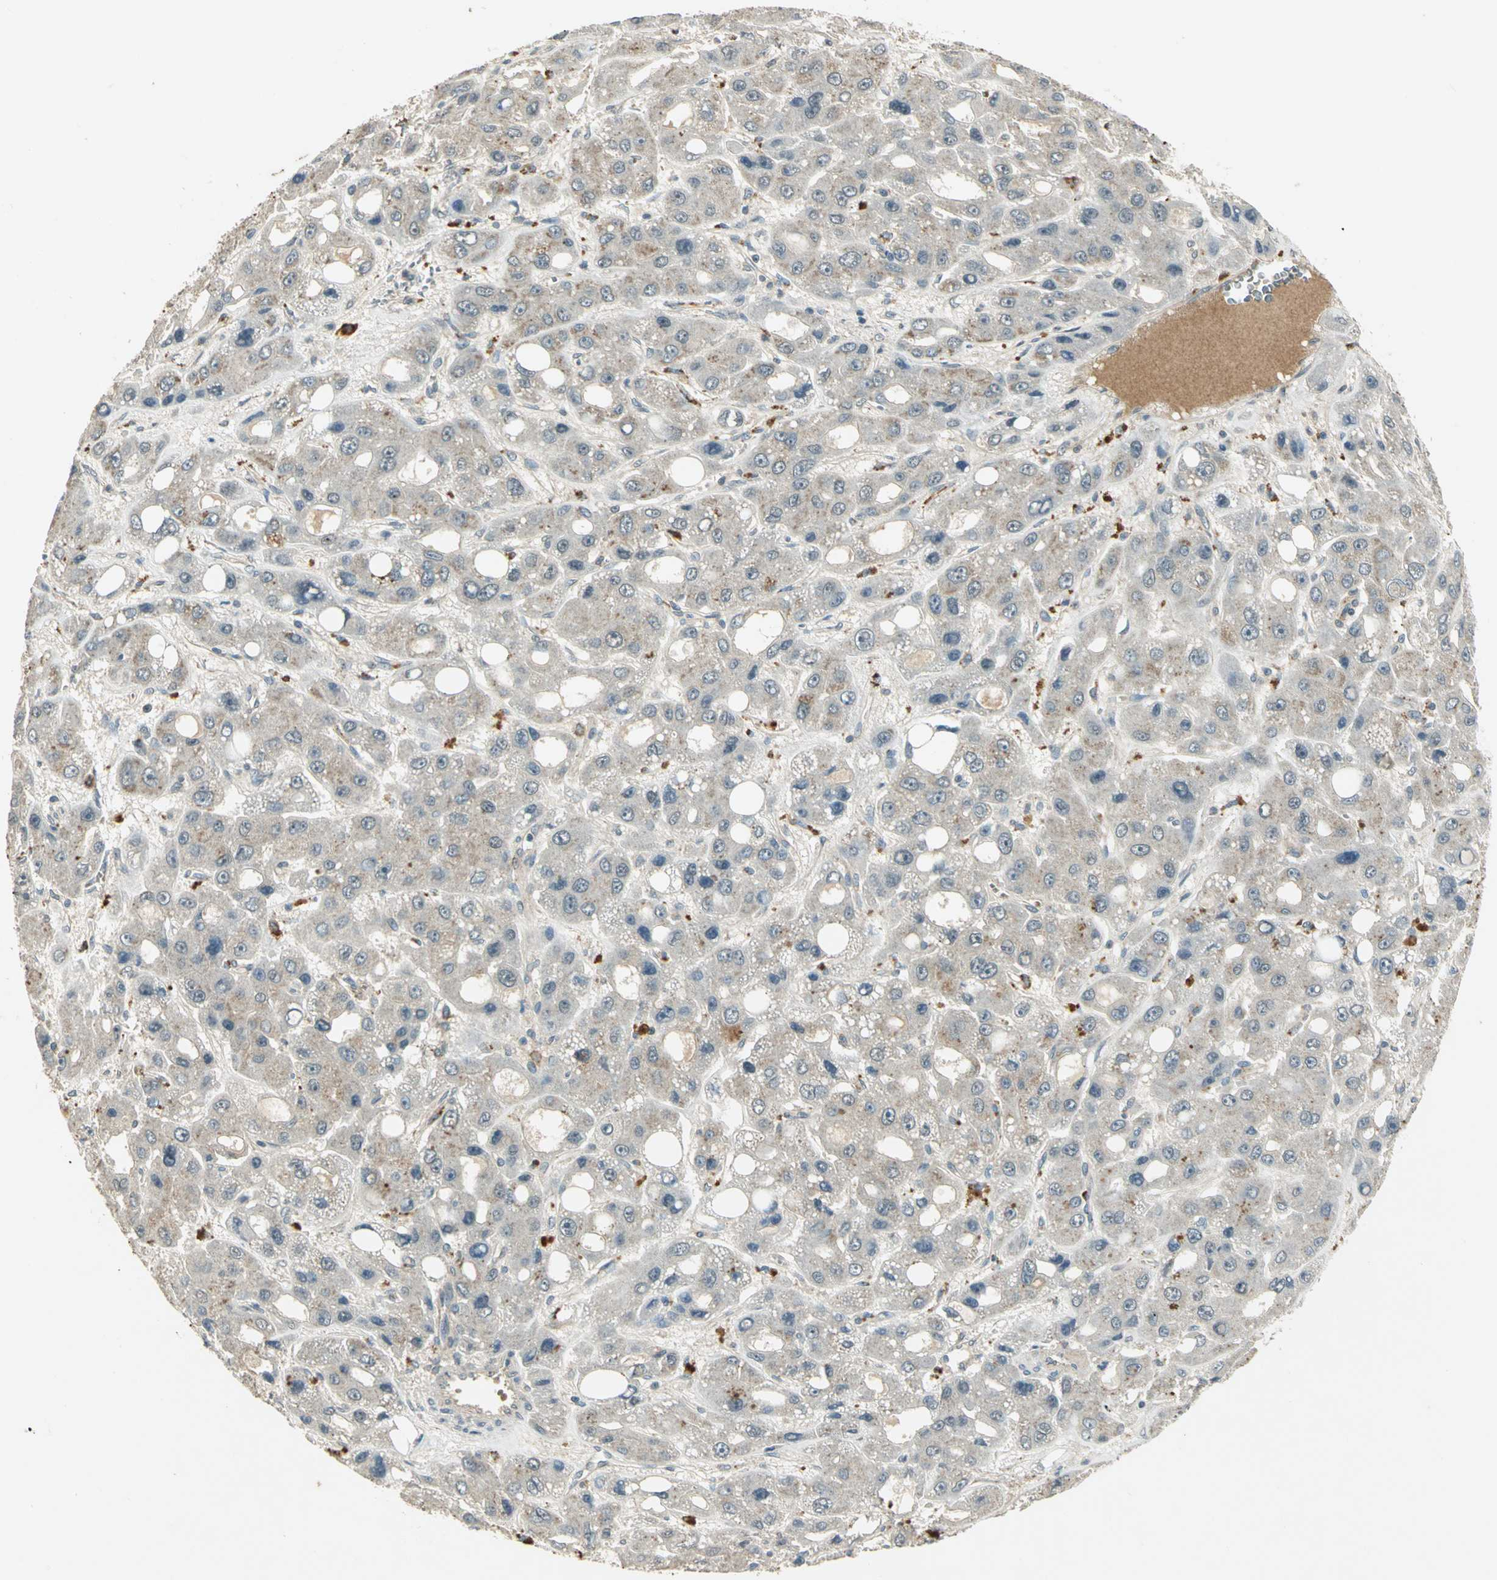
{"staining": {"intensity": "negative", "quantity": "none", "location": "none"}, "tissue": "liver cancer", "cell_type": "Tumor cells", "image_type": "cancer", "snomed": [{"axis": "morphology", "description": "Carcinoma, Hepatocellular, NOS"}, {"axis": "topography", "description": "Liver"}], "caption": "Tumor cells show no significant protein positivity in liver cancer (hepatocellular carcinoma).", "gene": "KEAP1", "patient": {"sex": "male", "age": 55}}